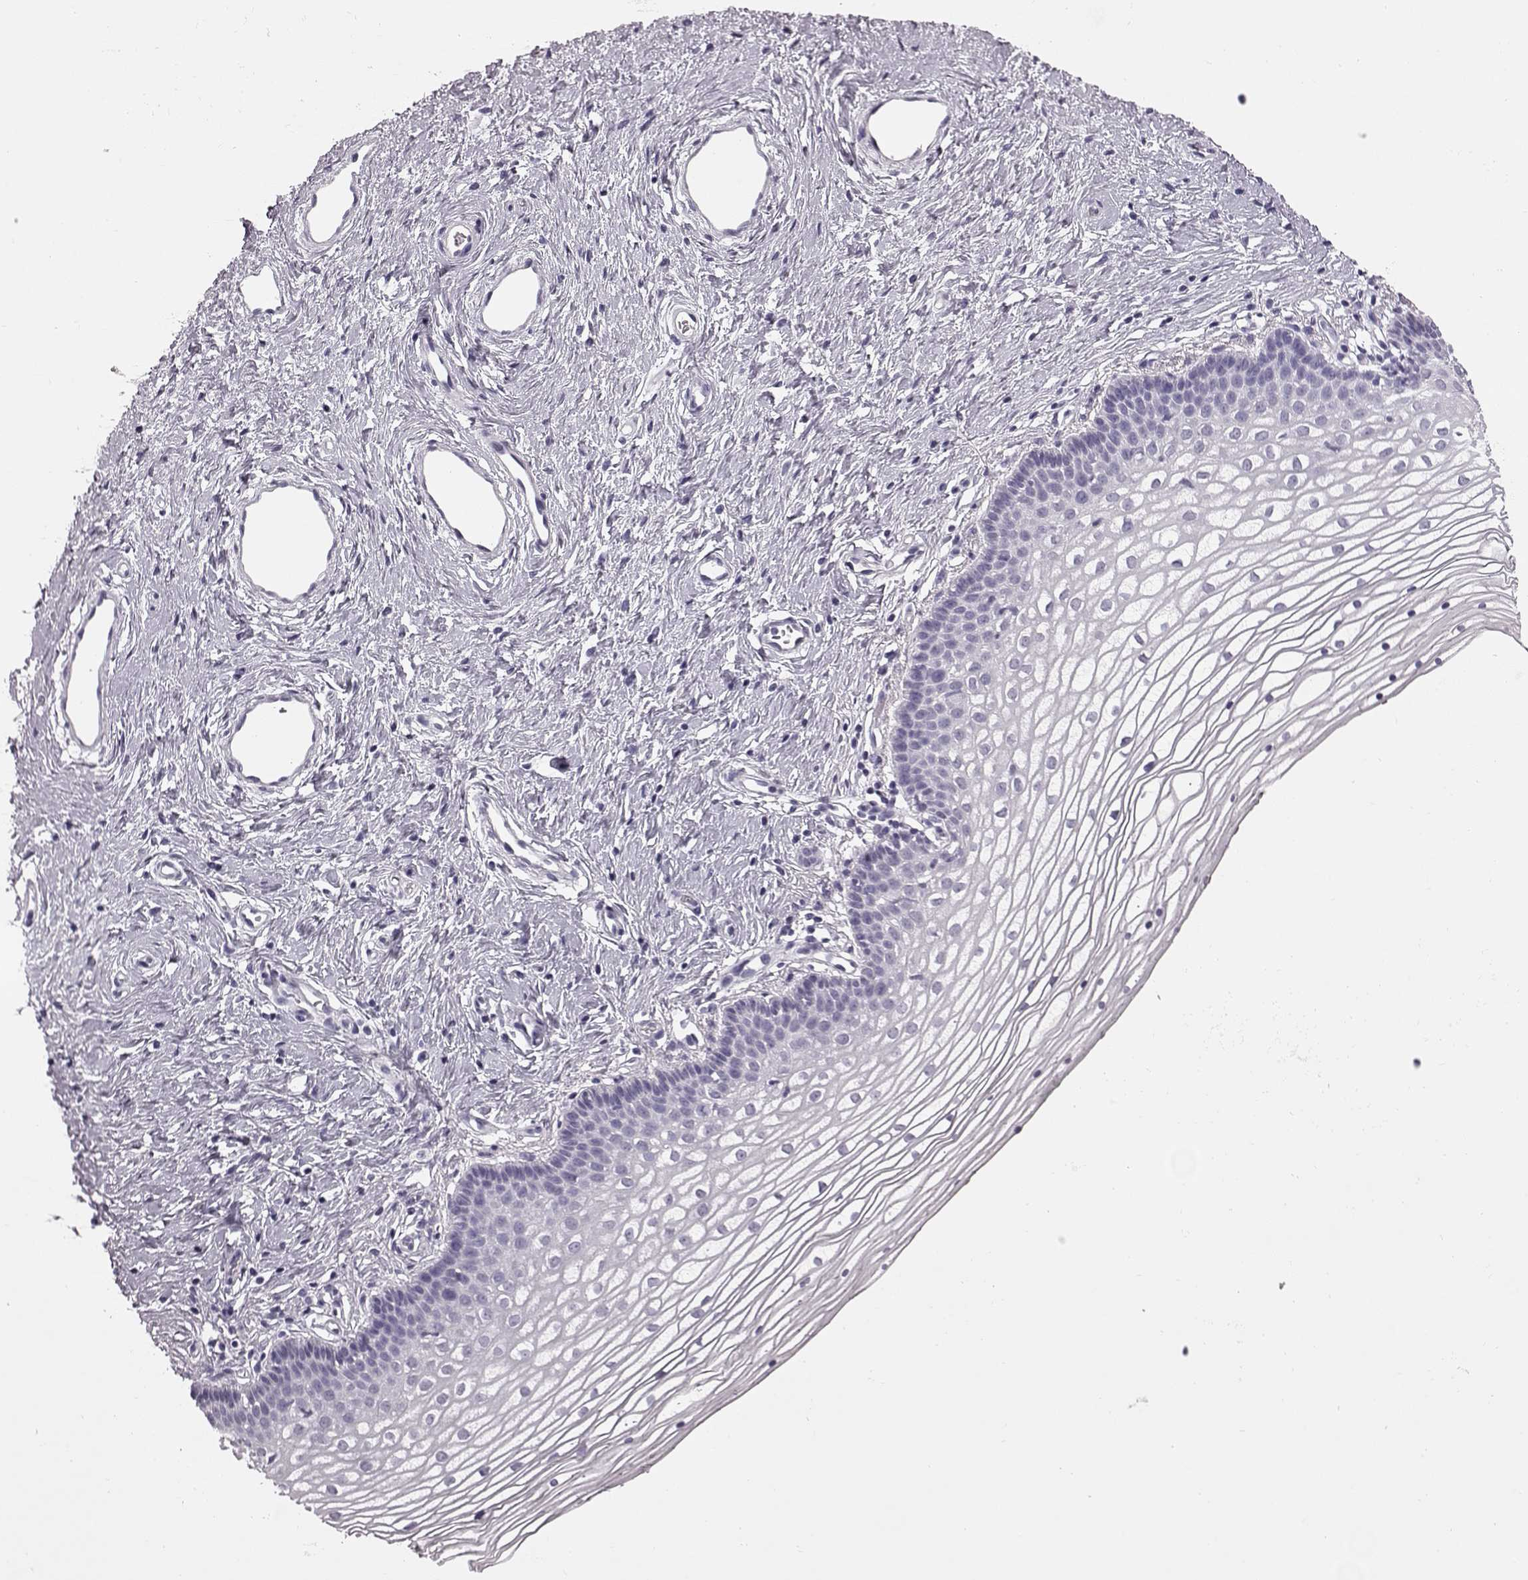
{"staining": {"intensity": "negative", "quantity": "none", "location": "none"}, "tissue": "vagina", "cell_type": "Squamous epithelial cells", "image_type": "normal", "snomed": [{"axis": "morphology", "description": "Normal tissue, NOS"}, {"axis": "topography", "description": "Vagina"}], "caption": "An IHC micrograph of unremarkable vagina is shown. There is no staining in squamous epithelial cells of vagina. Brightfield microscopy of immunohistochemistry (IHC) stained with DAB (3,3'-diaminobenzidine) (brown) and hematoxylin (blue), captured at high magnification.", "gene": "AIPL1", "patient": {"sex": "female", "age": 36}}